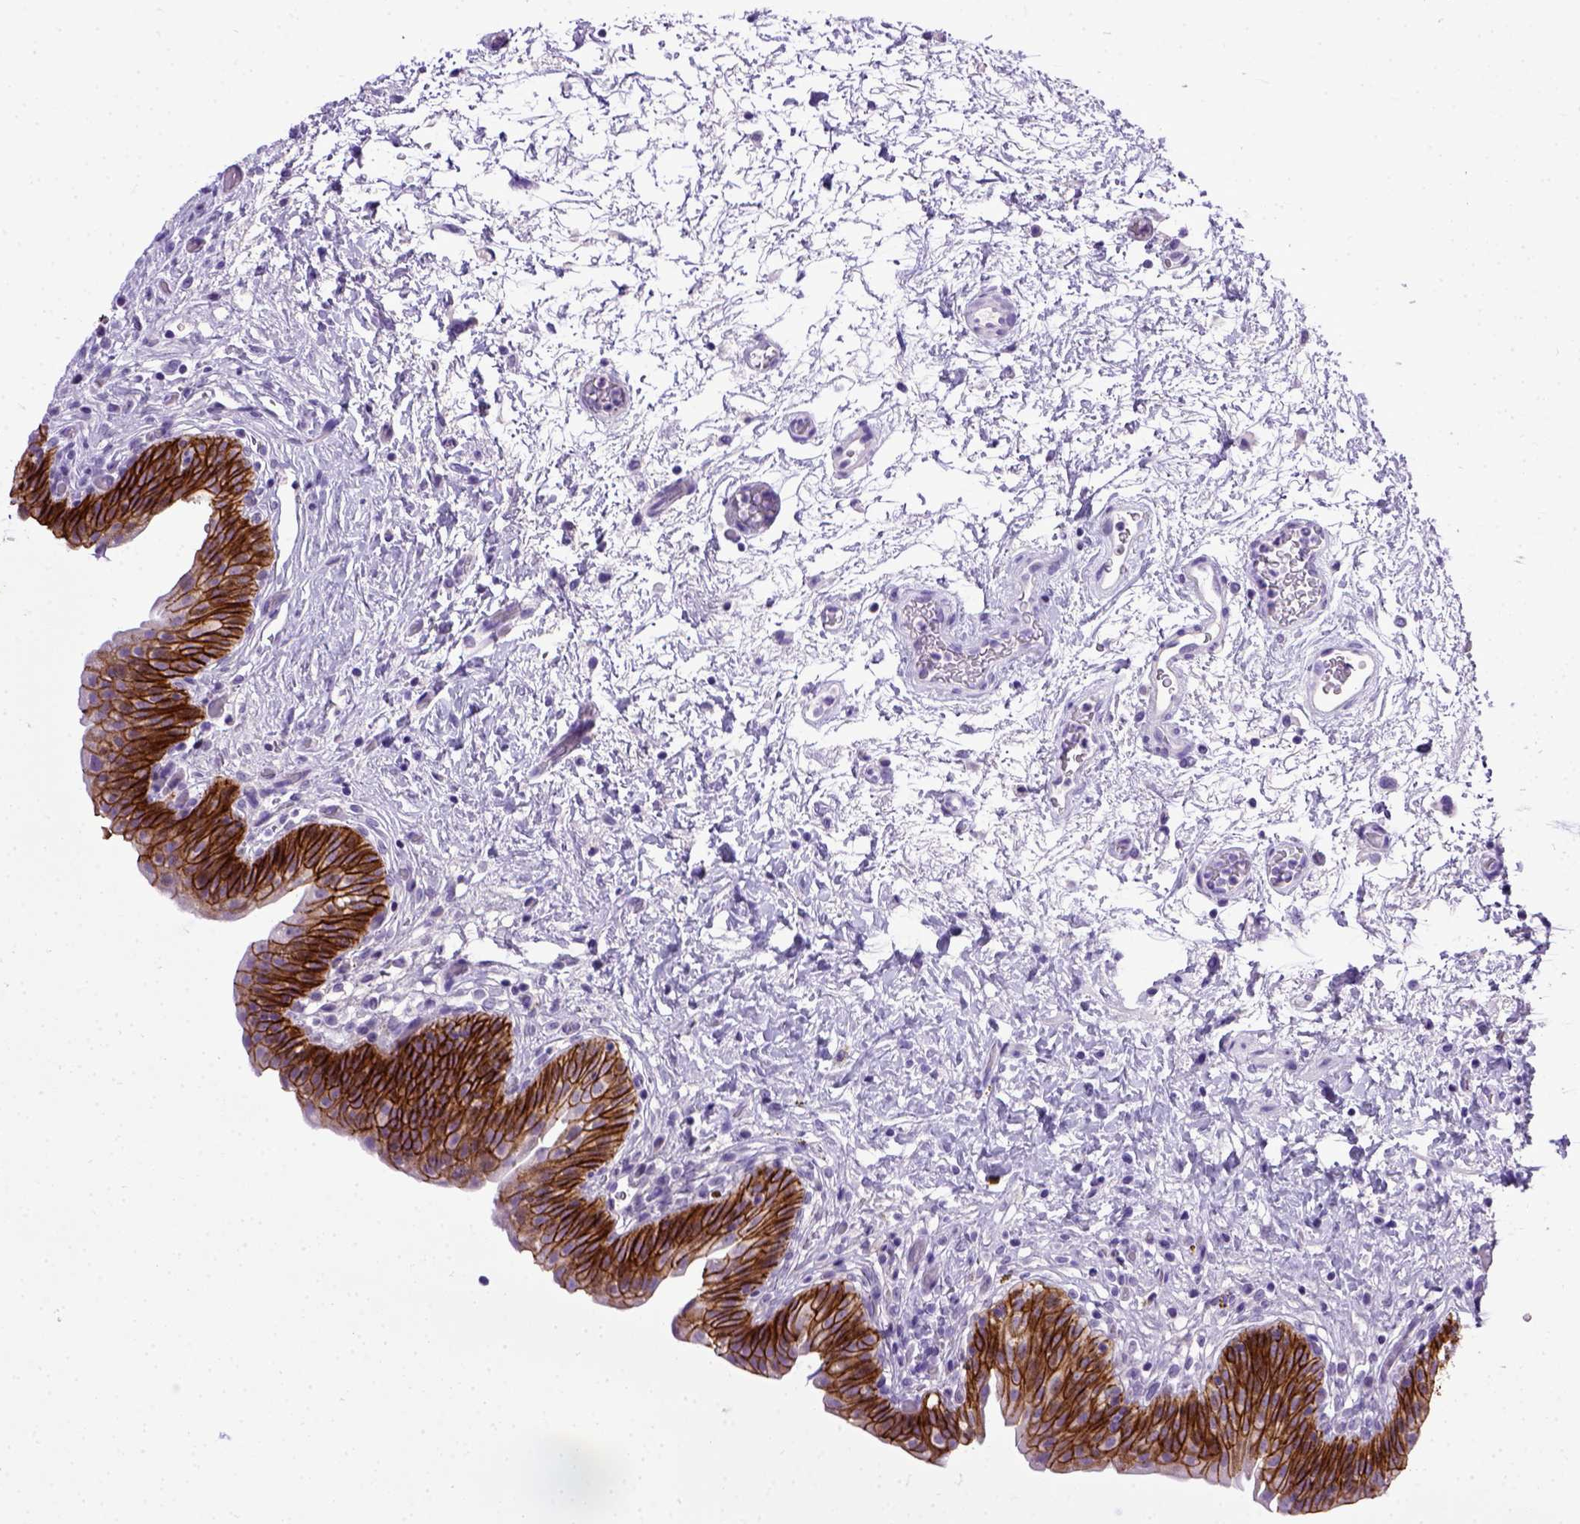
{"staining": {"intensity": "strong", "quantity": ">75%", "location": "cytoplasmic/membranous"}, "tissue": "urinary bladder", "cell_type": "Urothelial cells", "image_type": "normal", "snomed": [{"axis": "morphology", "description": "Normal tissue, NOS"}, {"axis": "topography", "description": "Urinary bladder"}], "caption": "High-magnification brightfield microscopy of normal urinary bladder stained with DAB (brown) and counterstained with hematoxylin (blue). urothelial cells exhibit strong cytoplasmic/membranous positivity is present in approximately>75% of cells.", "gene": "CDH1", "patient": {"sex": "male", "age": 69}}